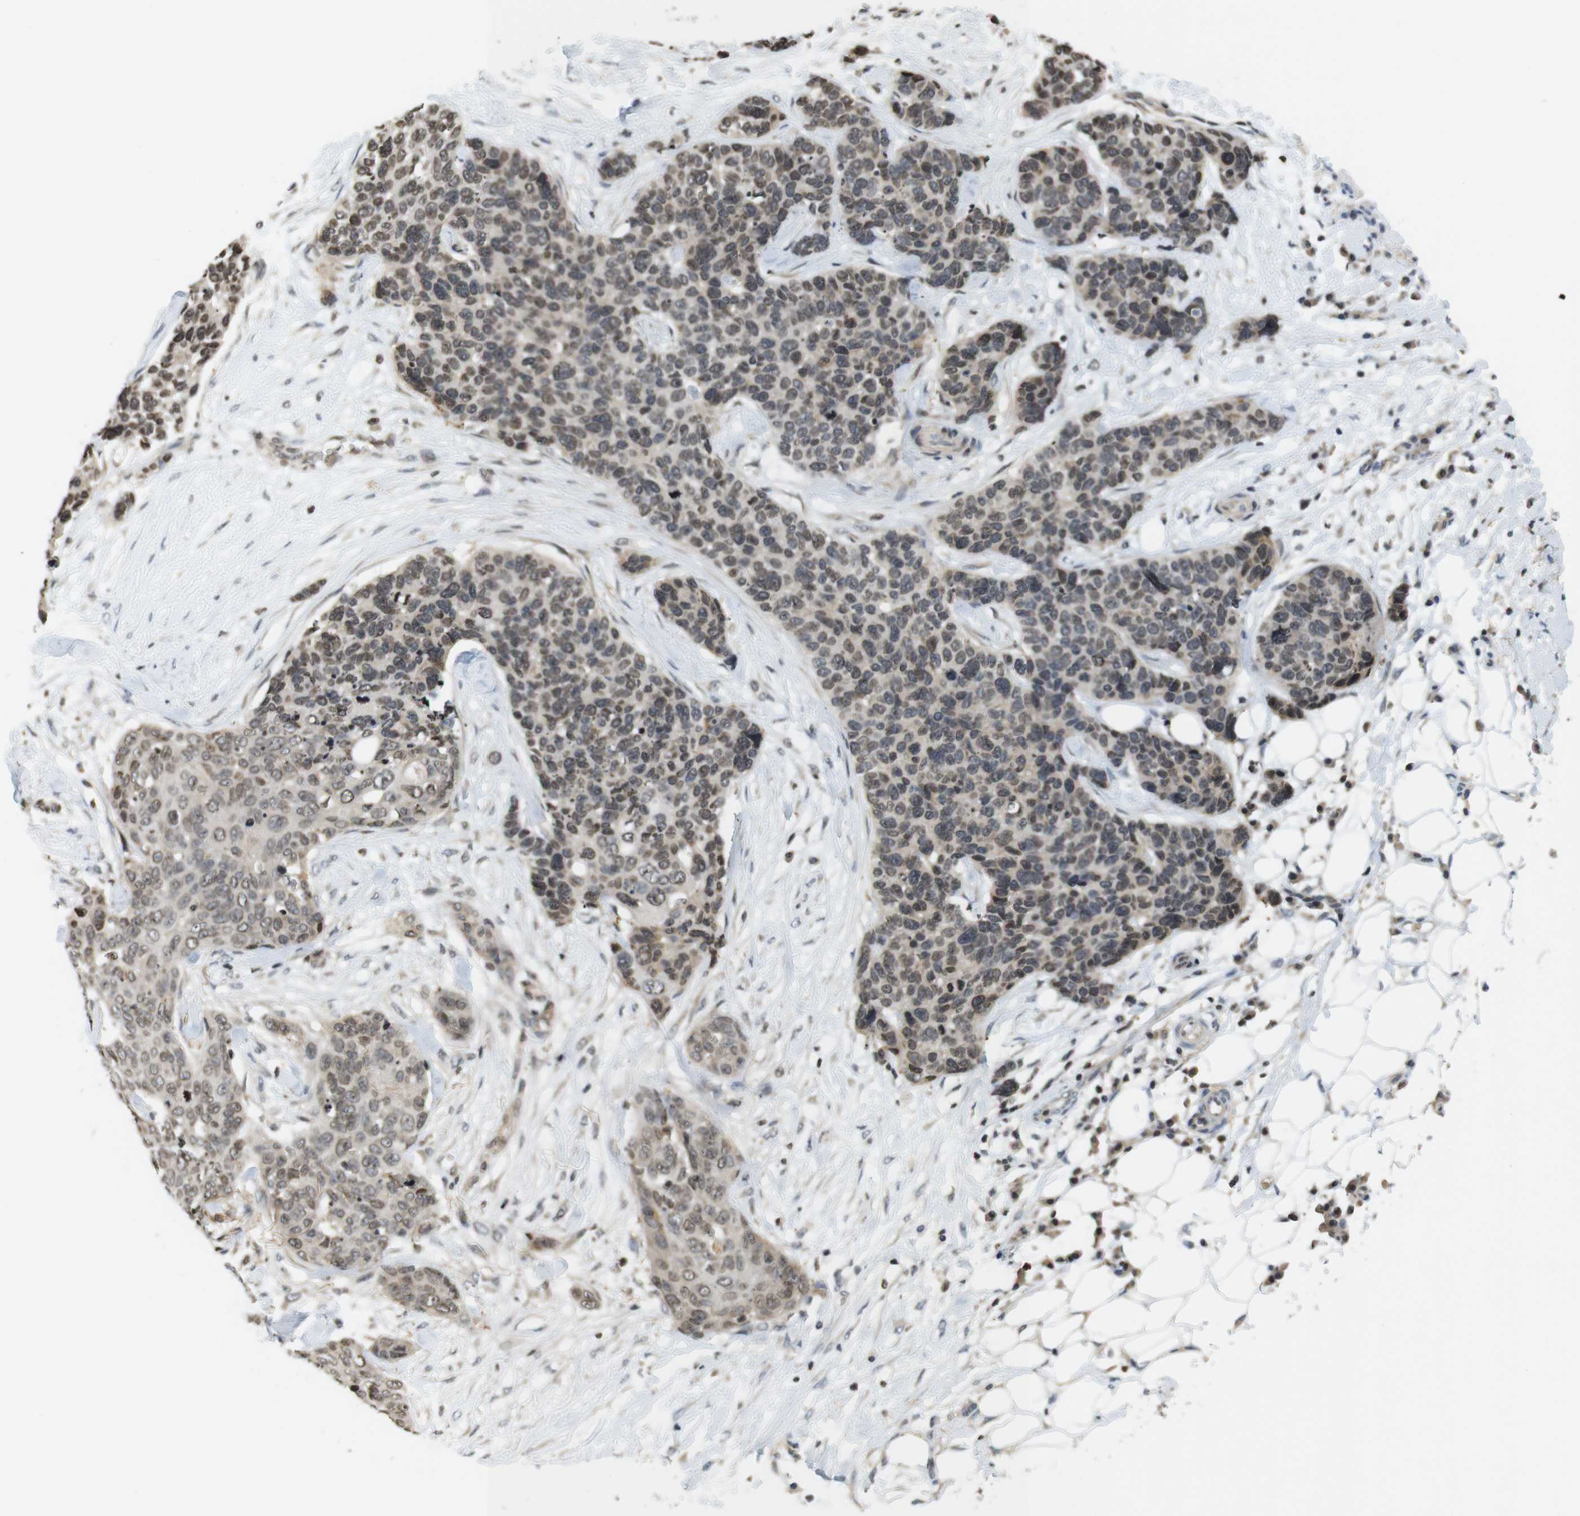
{"staining": {"intensity": "weak", "quantity": "25%-75%", "location": "nuclear"}, "tissue": "skin cancer", "cell_type": "Tumor cells", "image_type": "cancer", "snomed": [{"axis": "morphology", "description": "Squamous cell carcinoma in situ, NOS"}, {"axis": "morphology", "description": "Squamous cell carcinoma, NOS"}, {"axis": "topography", "description": "Skin"}], "caption": "Immunohistochemistry of skin squamous cell carcinoma in situ displays low levels of weak nuclear expression in about 25%-75% of tumor cells.", "gene": "MBD1", "patient": {"sex": "male", "age": 93}}